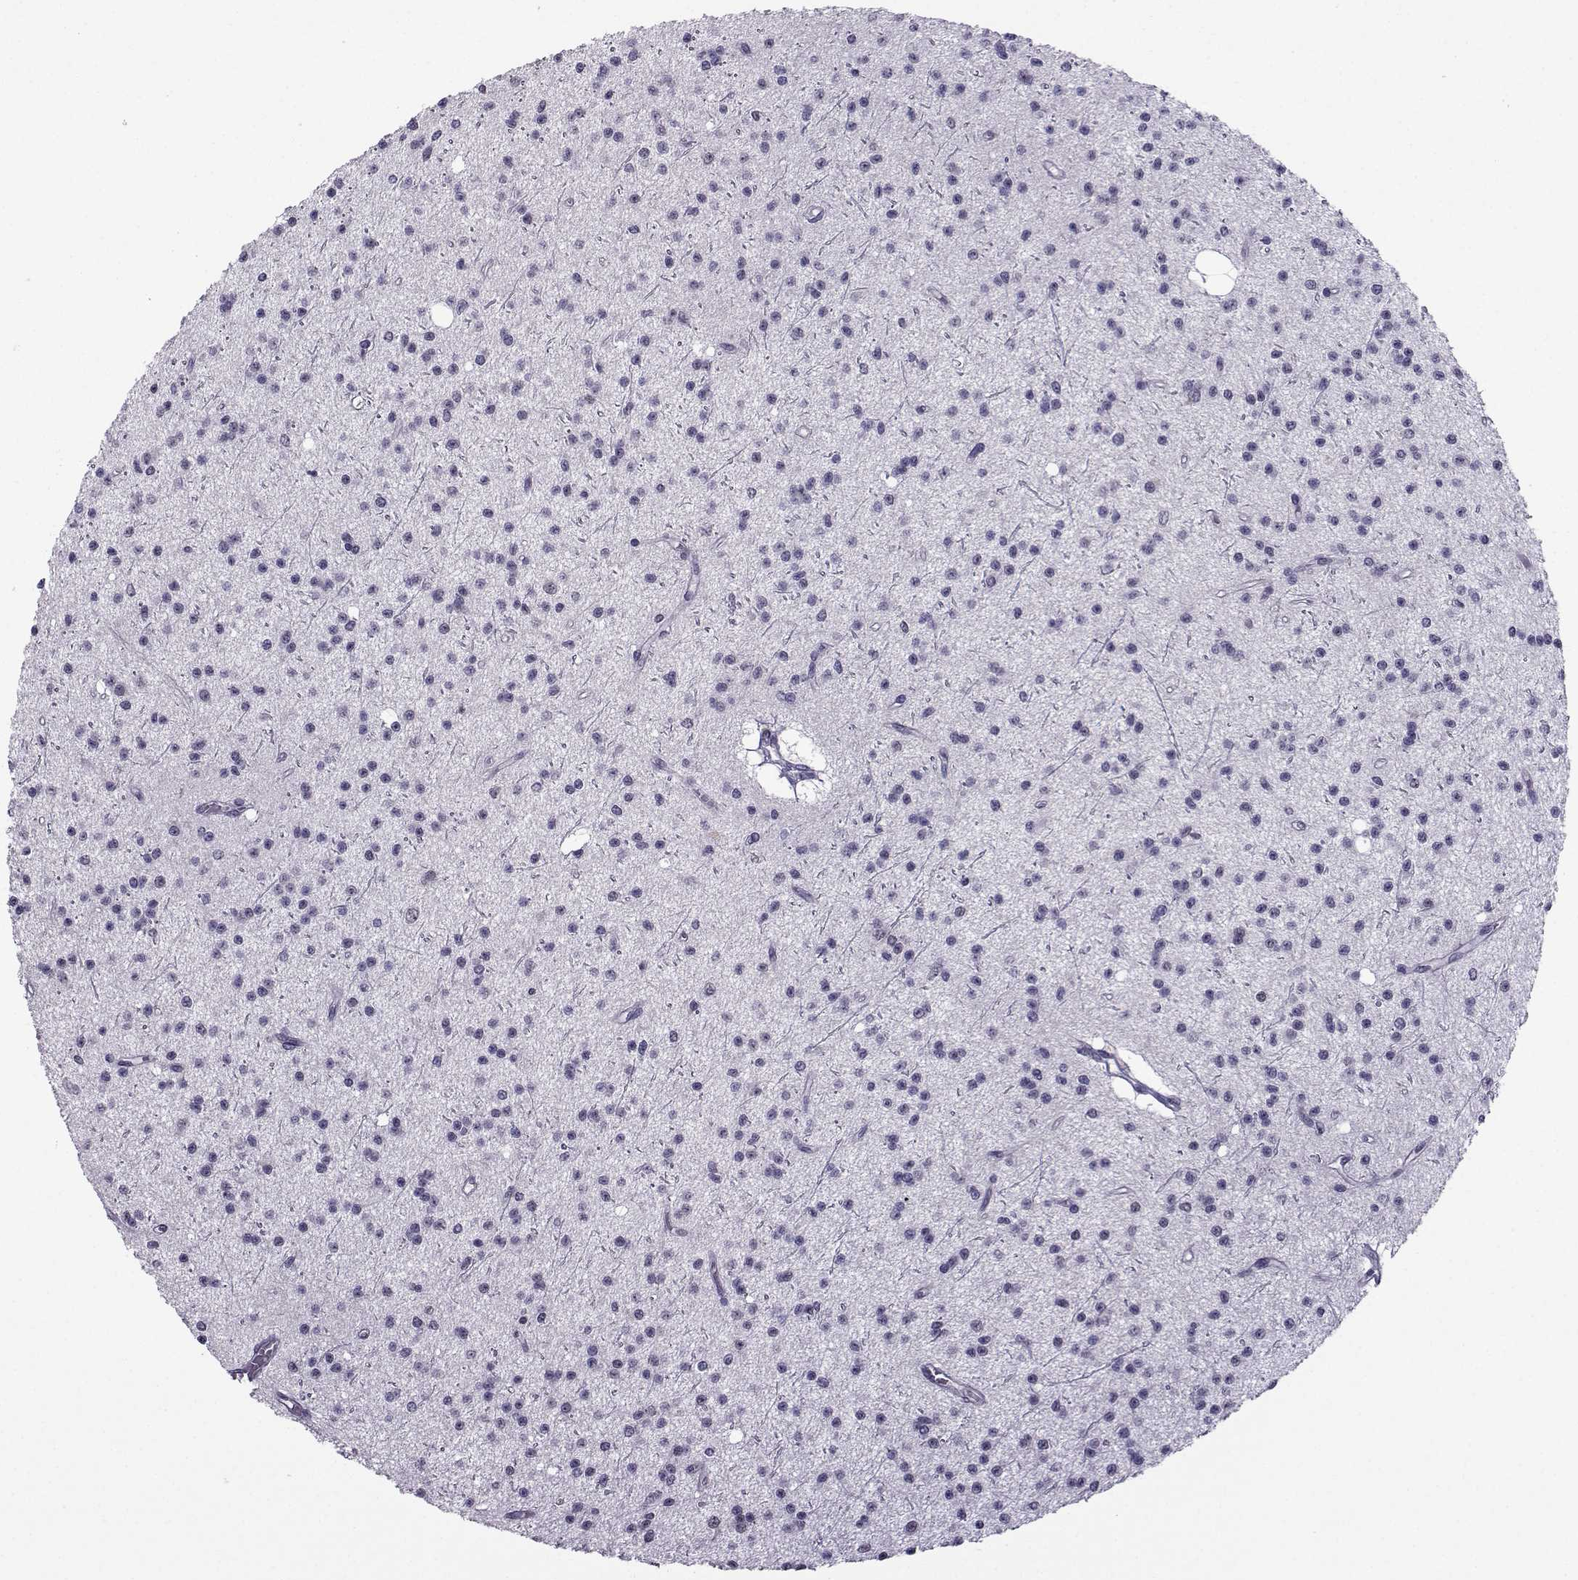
{"staining": {"intensity": "negative", "quantity": "none", "location": "none"}, "tissue": "glioma", "cell_type": "Tumor cells", "image_type": "cancer", "snomed": [{"axis": "morphology", "description": "Glioma, malignant, Low grade"}, {"axis": "topography", "description": "Brain"}], "caption": "A high-resolution image shows immunohistochemistry staining of glioma, which shows no significant staining in tumor cells.", "gene": "DDX20", "patient": {"sex": "male", "age": 27}}